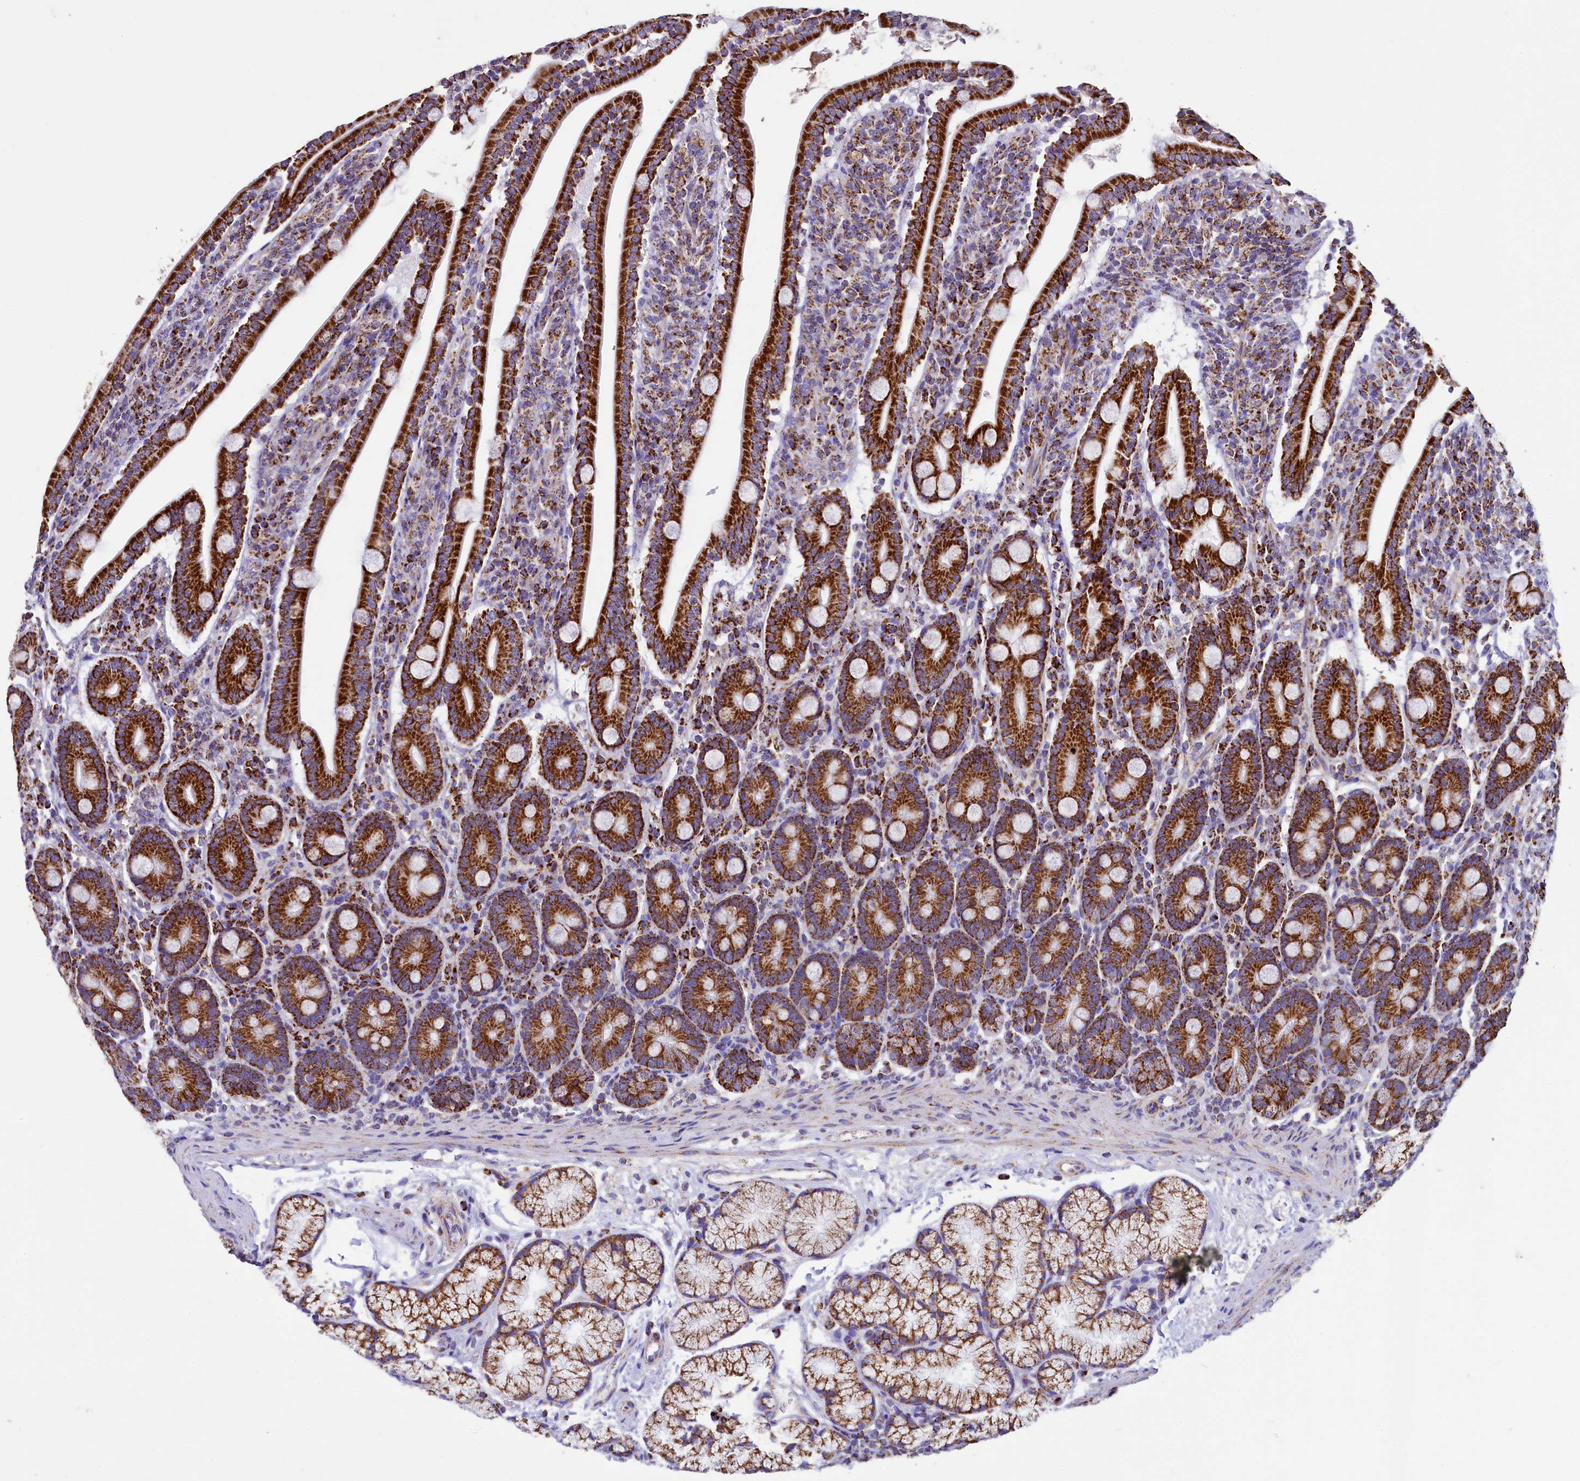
{"staining": {"intensity": "strong", "quantity": ">75%", "location": "cytoplasmic/membranous"}, "tissue": "duodenum", "cell_type": "Glandular cells", "image_type": "normal", "snomed": [{"axis": "morphology", "description": "Normal tissue, NOS"}, {"axis": "topography", "description": "Duodenum"}], "caption": "IHC image of unremarkable duodenum stained for a protein (brown), which exhibits high levels of strong cytoplasmic/membranous staining in approximately >75% of glandular cells.", "gene": "IDH3A", "patient": {"sex": "male", "age": 35}}